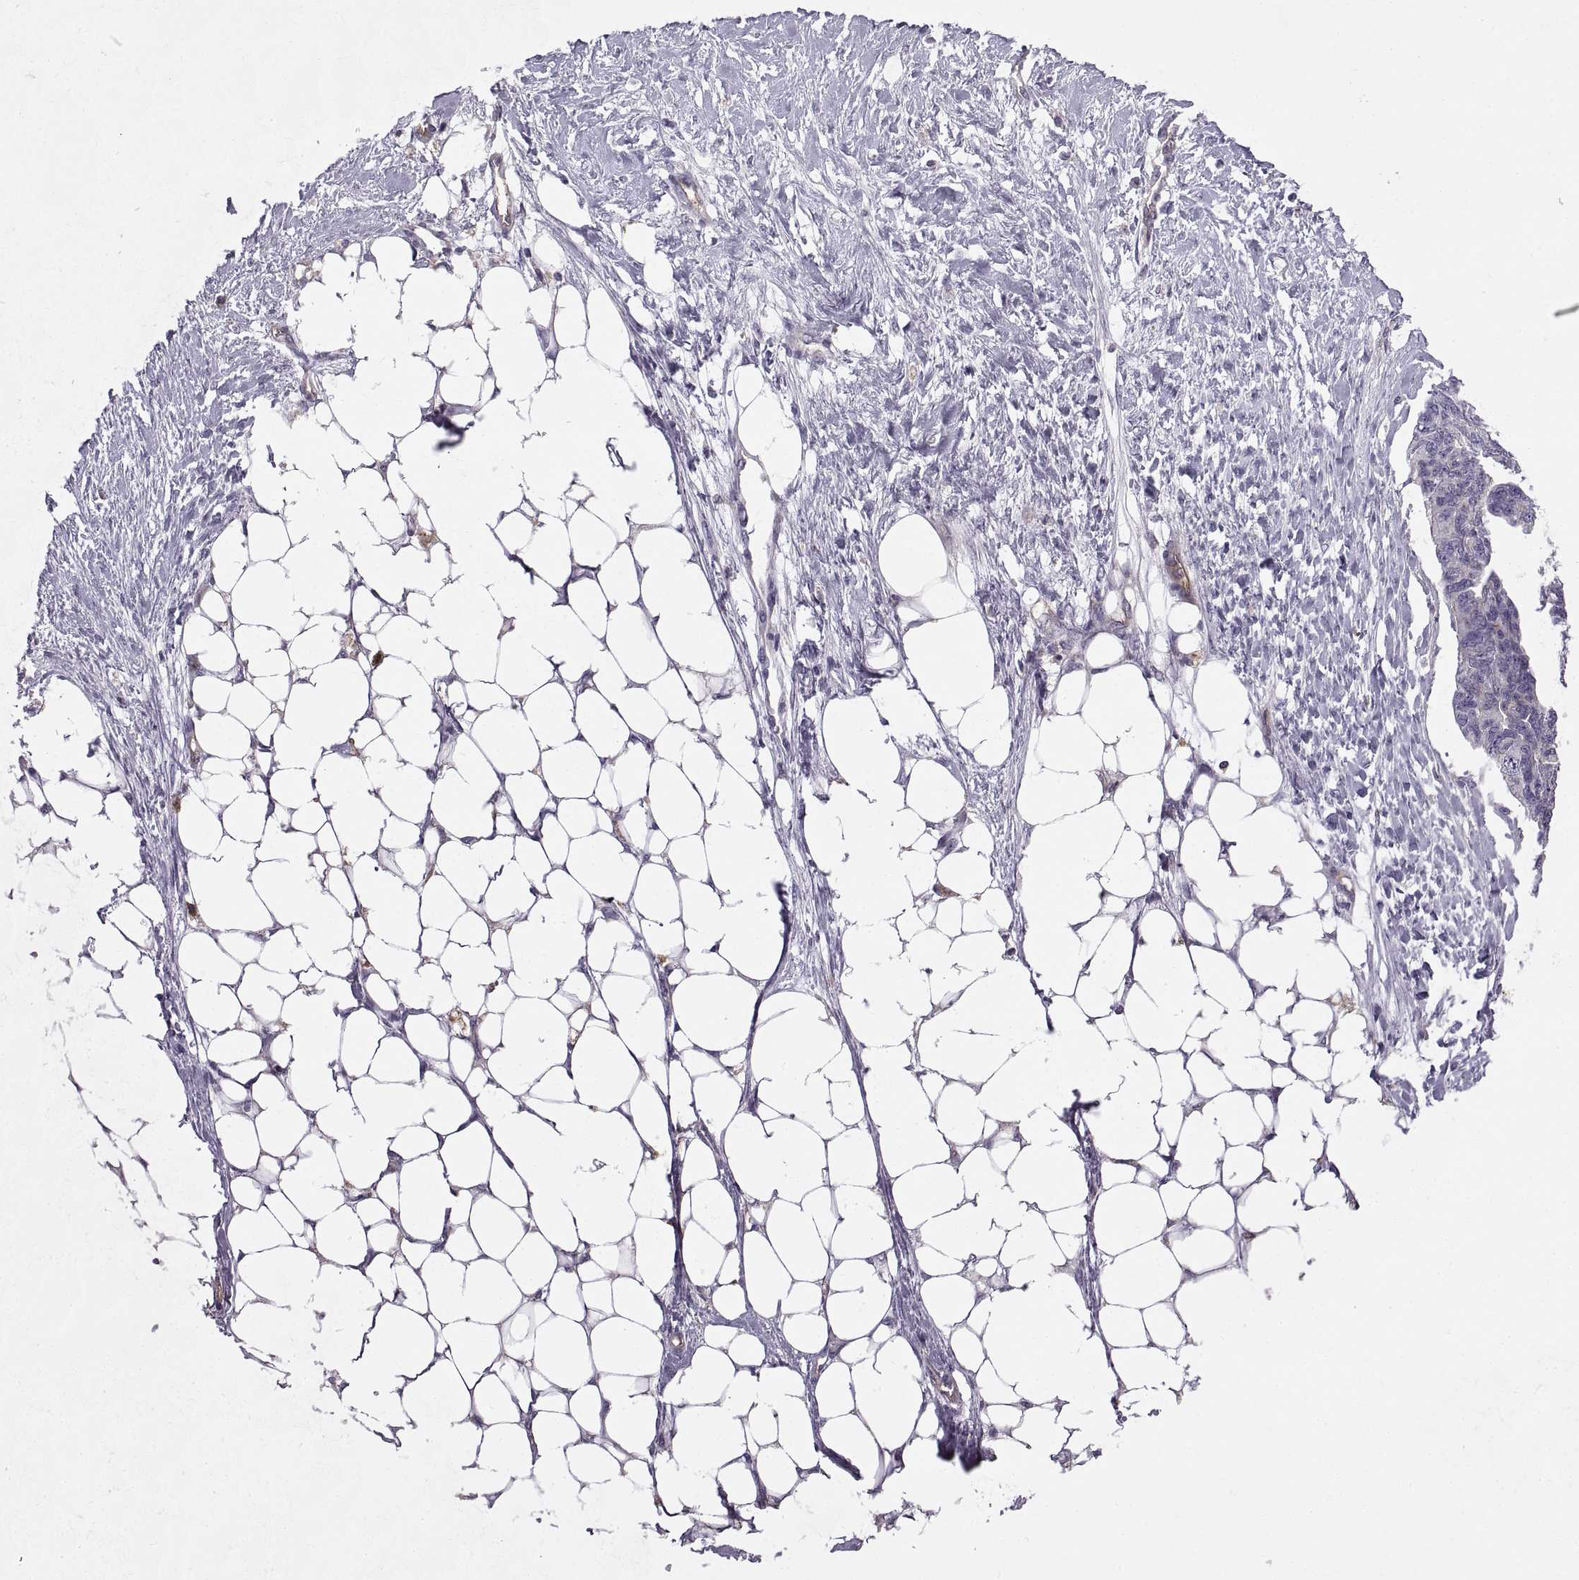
{"staining": {"intensity": "negative", "quantity": "none", "location": "none"}, "tissue": "ovarian cancer", "cell_type": "Tumor cells", "image_type": "cancer", "snomed": [{"axis": "morphology", "description": "Cystadenocarcinoma, serous, NOS"}, {"axis": "topography", "description": "Ovary"}], "caption": "Tumor cells show no significant protein staining in ovarian cancer (serous cystadenocarcinoma).", "gene": "RALB", "patient": {"sex": "female", "age": 69}}